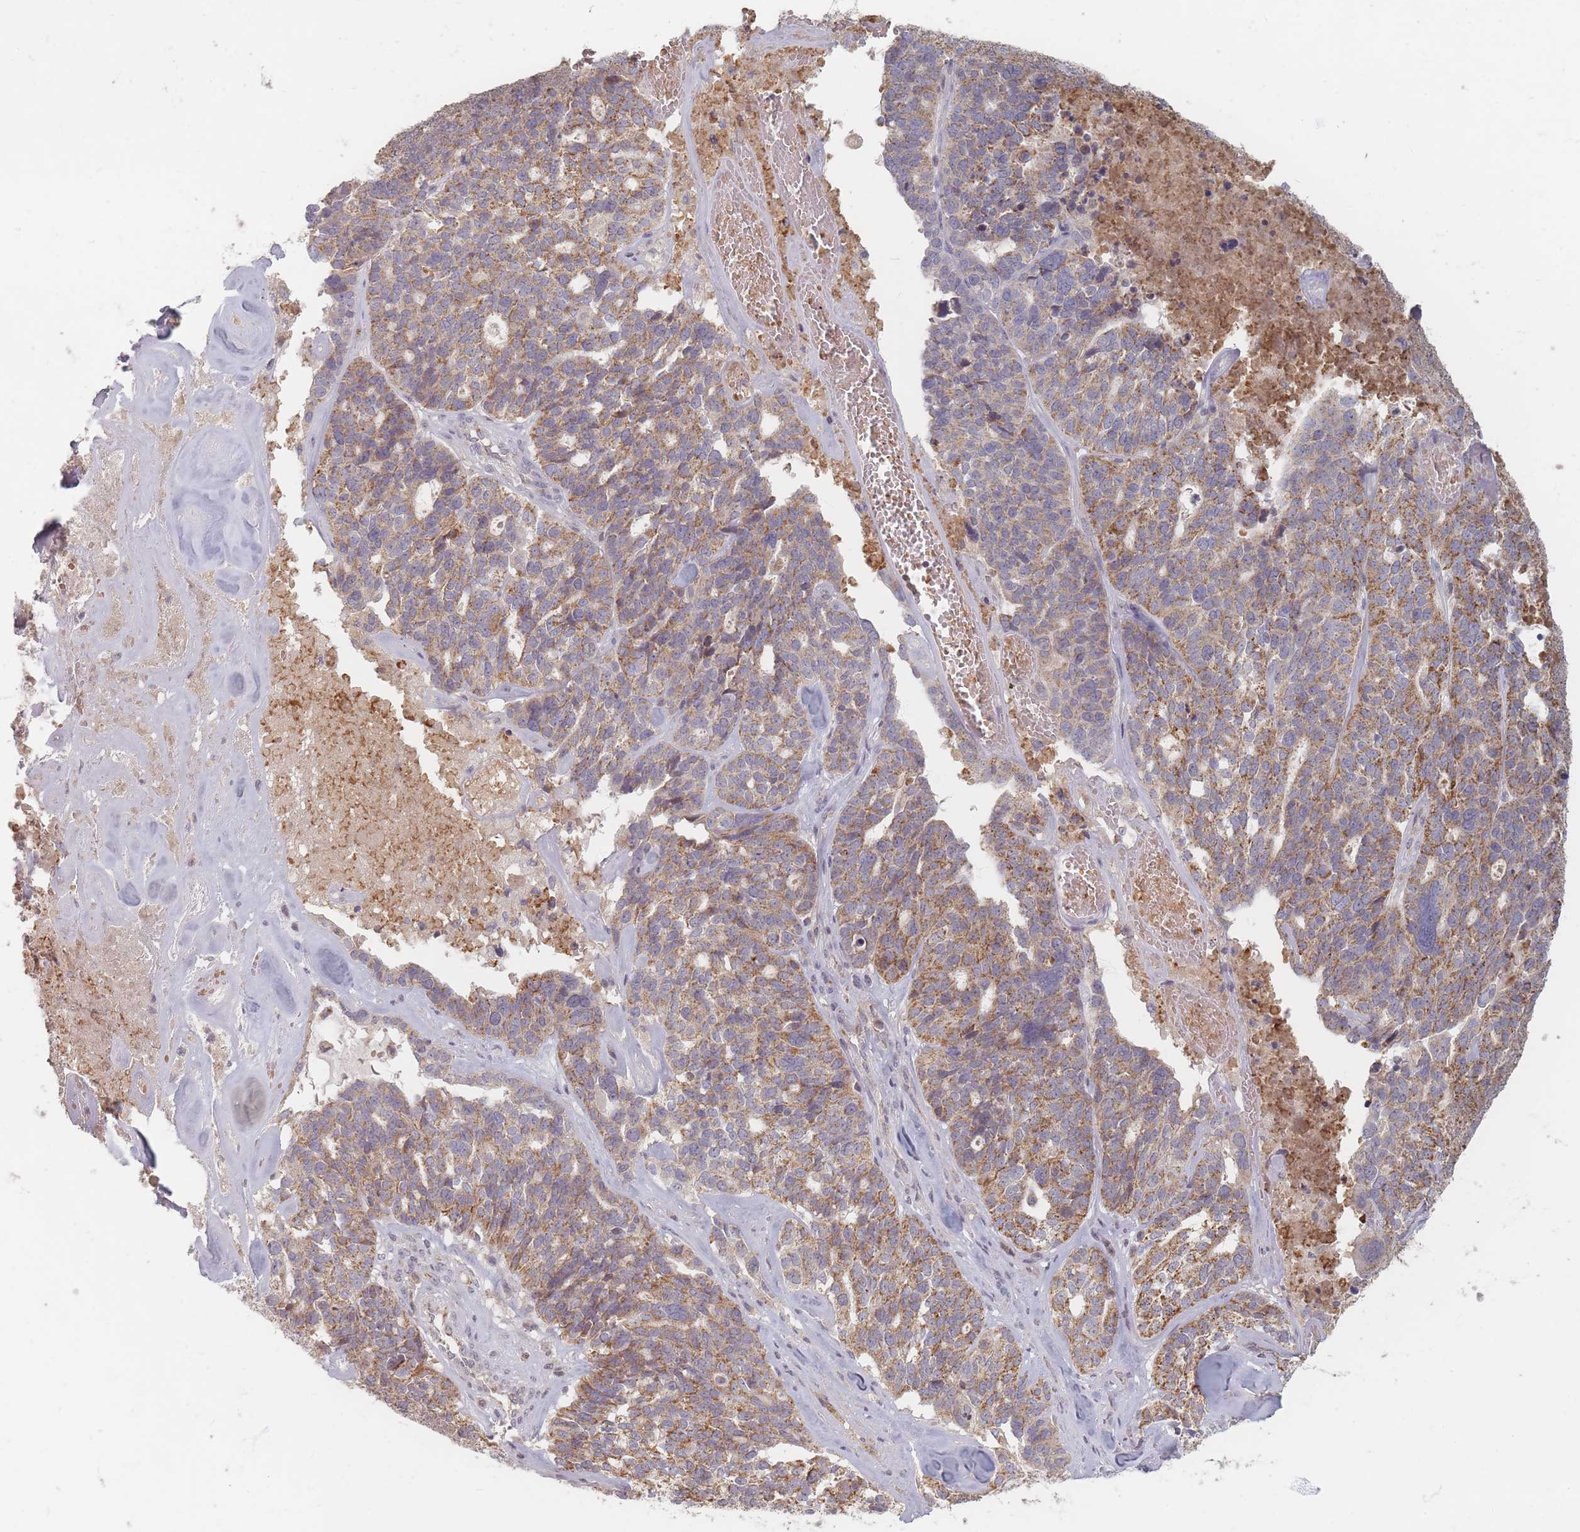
{"staining": {"intensity": "moderate", "quantity": ">75%", "location": "cytoplasmic/membranous"}, "tissue": "ovarian cancer", "cell_type": "Tumor cells", "image_type": "cancer", "snomed": [{"axis": "morphology", "description": "Cystadenocarcinoma, serous, NOS"}, {"axis": "topography", "description": "Ovary"}], "caption": "There is medium levels of moderate cytoplasmic/membranous expression in tumor cells of serous cystadenocarcinoma (ovarian), as demonstrated by immunohistochemical staining (brown color).", "gene": "OR2M4", "patient": {"sex": "female", "age": 59}}